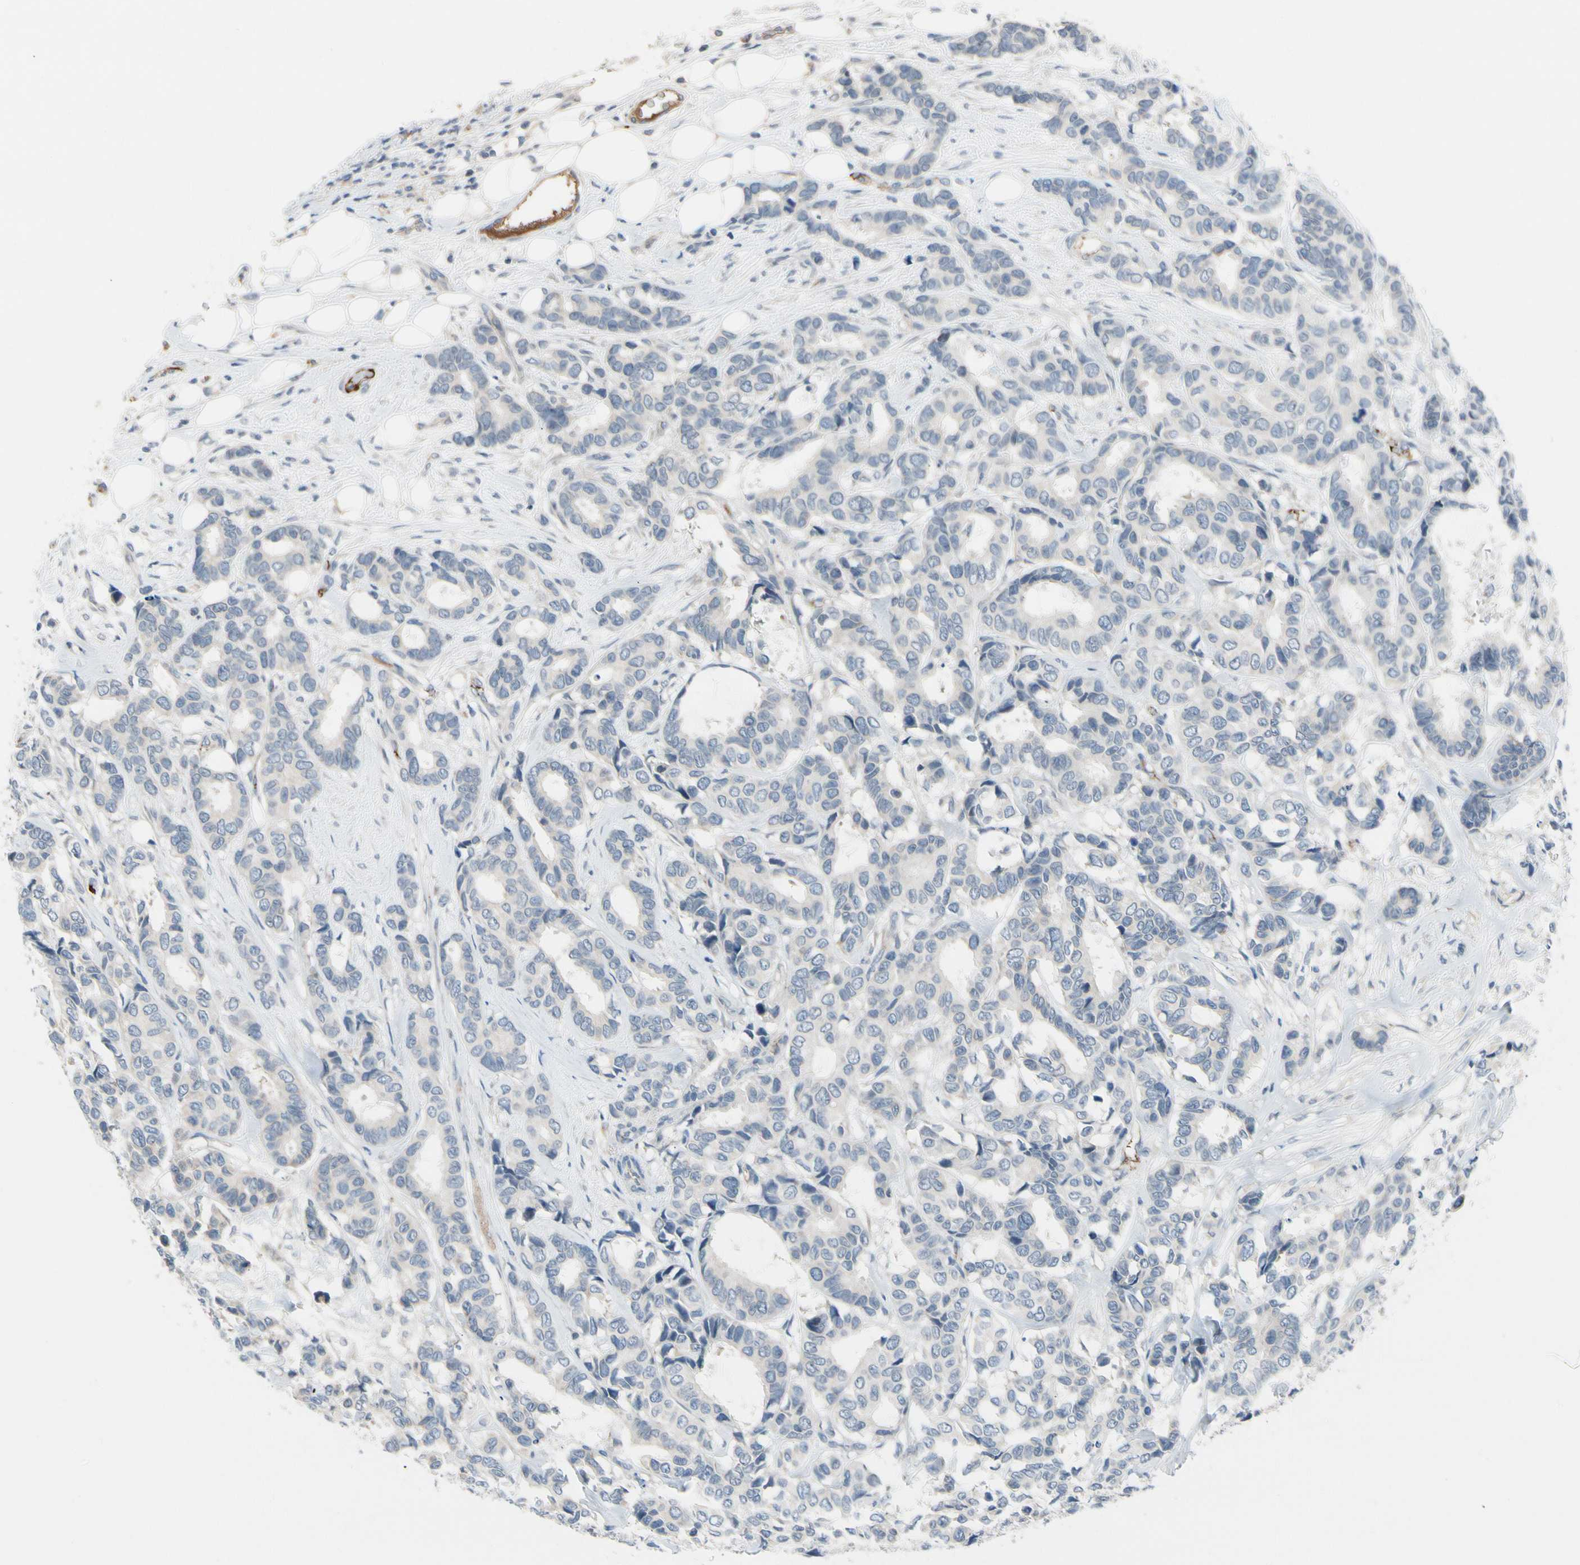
{"staining": {"intensity": "negative", "quantity": "none", "location": "none"}, "tissue": "breast cancer", "cell_type": "Tumor cells", "image_type": "cancer", "snomed": [{"axis": "morphology", "description": "Duct carcinoma"}, {"axis": "topography", "description": "Breast"}], "caption": "Tumor cells show no significant protein expression in breast infiltrating ductal carcinoma. (DAB (3,3'-diaminobenzidine) immunohistochemistry (IHC) visualized using brightfield microscopy, high magnification).", "gene": "CNDP1", "patient": {"sex": "female", "age": 87}}